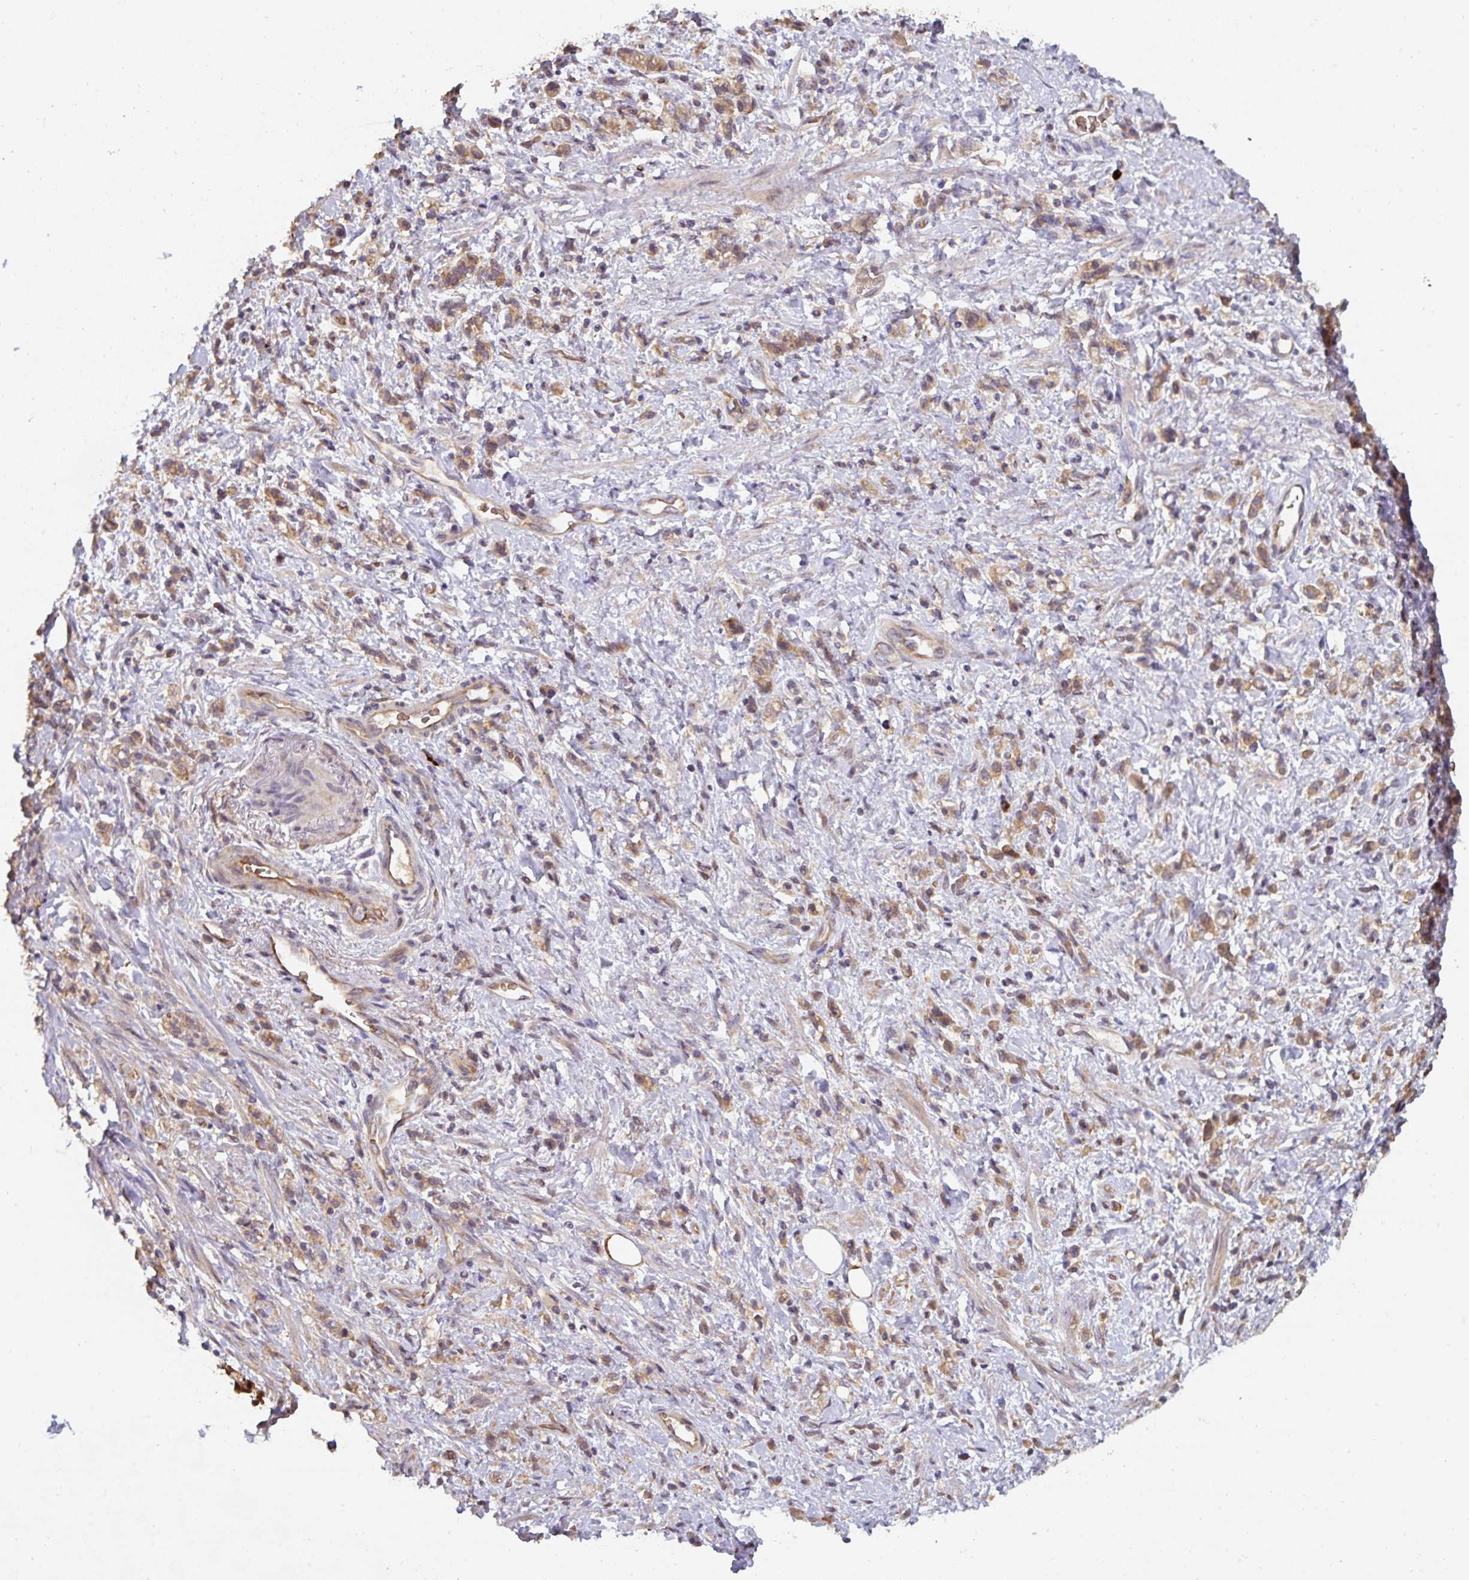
{"staining": {"intensity": "moderate", "quantity": ">75%", "location": "cytoplasmic/membranous"}, "tissue": "stomach cancer", "cell_type": "Tumor cells", "image_type": "cancer", "snomed": [{"axis": "morphology", "description": "Adenocarcinoma, NOS"}, {"axis": "topography", "description": "Stomach"}], "caption": "DAB (3,3'-diaminobenzidine) immunohistochemical staining of human adenocarcinoma (stomach) demonstrates moderate cytoplasmic/membranous protein staining in approximately >75% of tumor cells.", "gene": "ST13", "patient": {"sex": "male", "age": 77}}